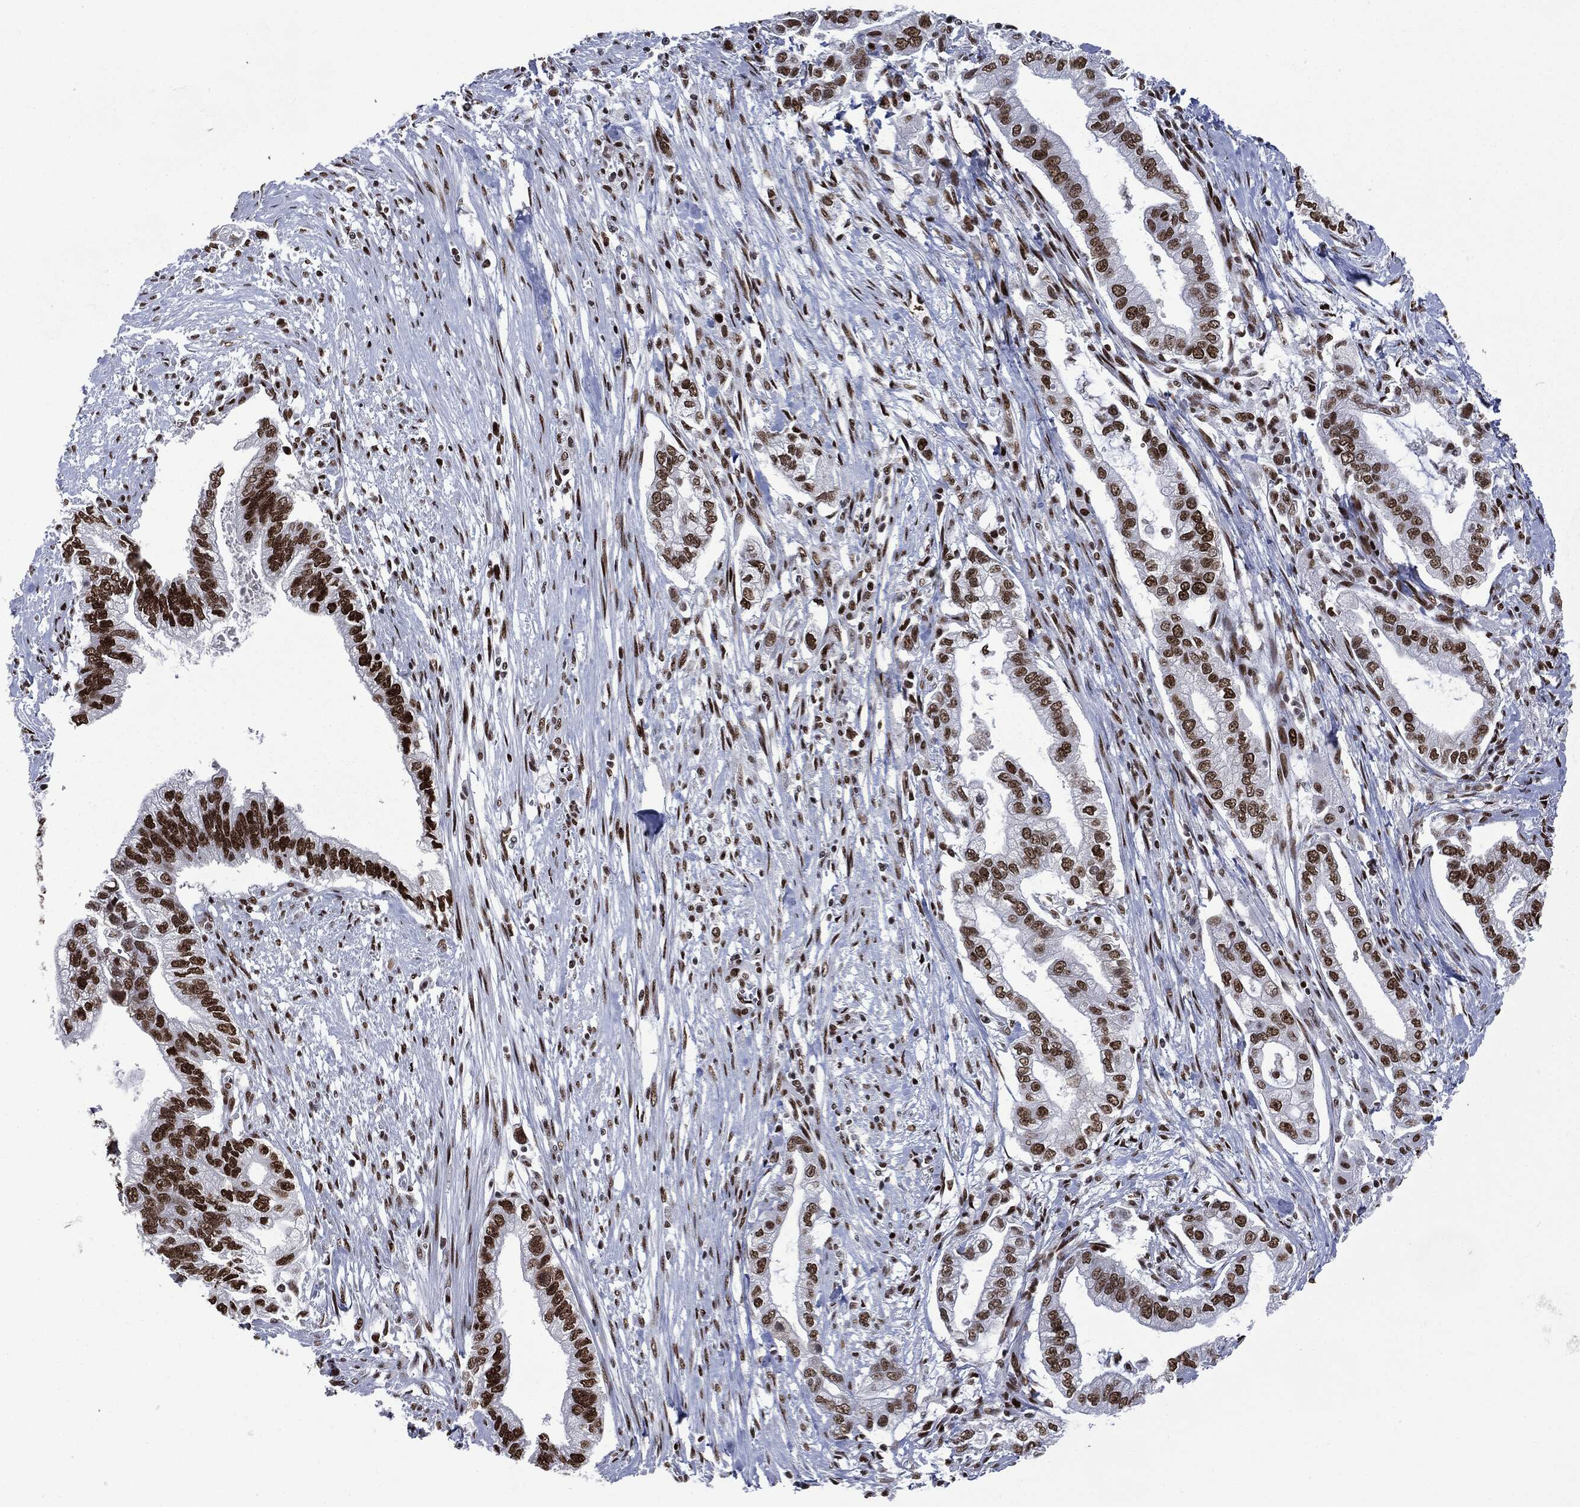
{"staining": {"intensity": "strong", "quantity": ">75%", "location": "nuclear"}, "tissue": "pancreatic cancer", "cell_type": "Tumor cells", "image_type": "cancer", "snomed": [{"axis": "morphology", "description": "Adenocarcinoma, NOS"}, {"axis": "topography", "description": "Pancreas"}], "caption": "A micrograph of pancreatic cancer (adenocarcinoma) stained for a protein shows strong nuclear brown staining in tumor cells.", "gene": "MSH2", "patient": {"sex": "male", "age": 70}}